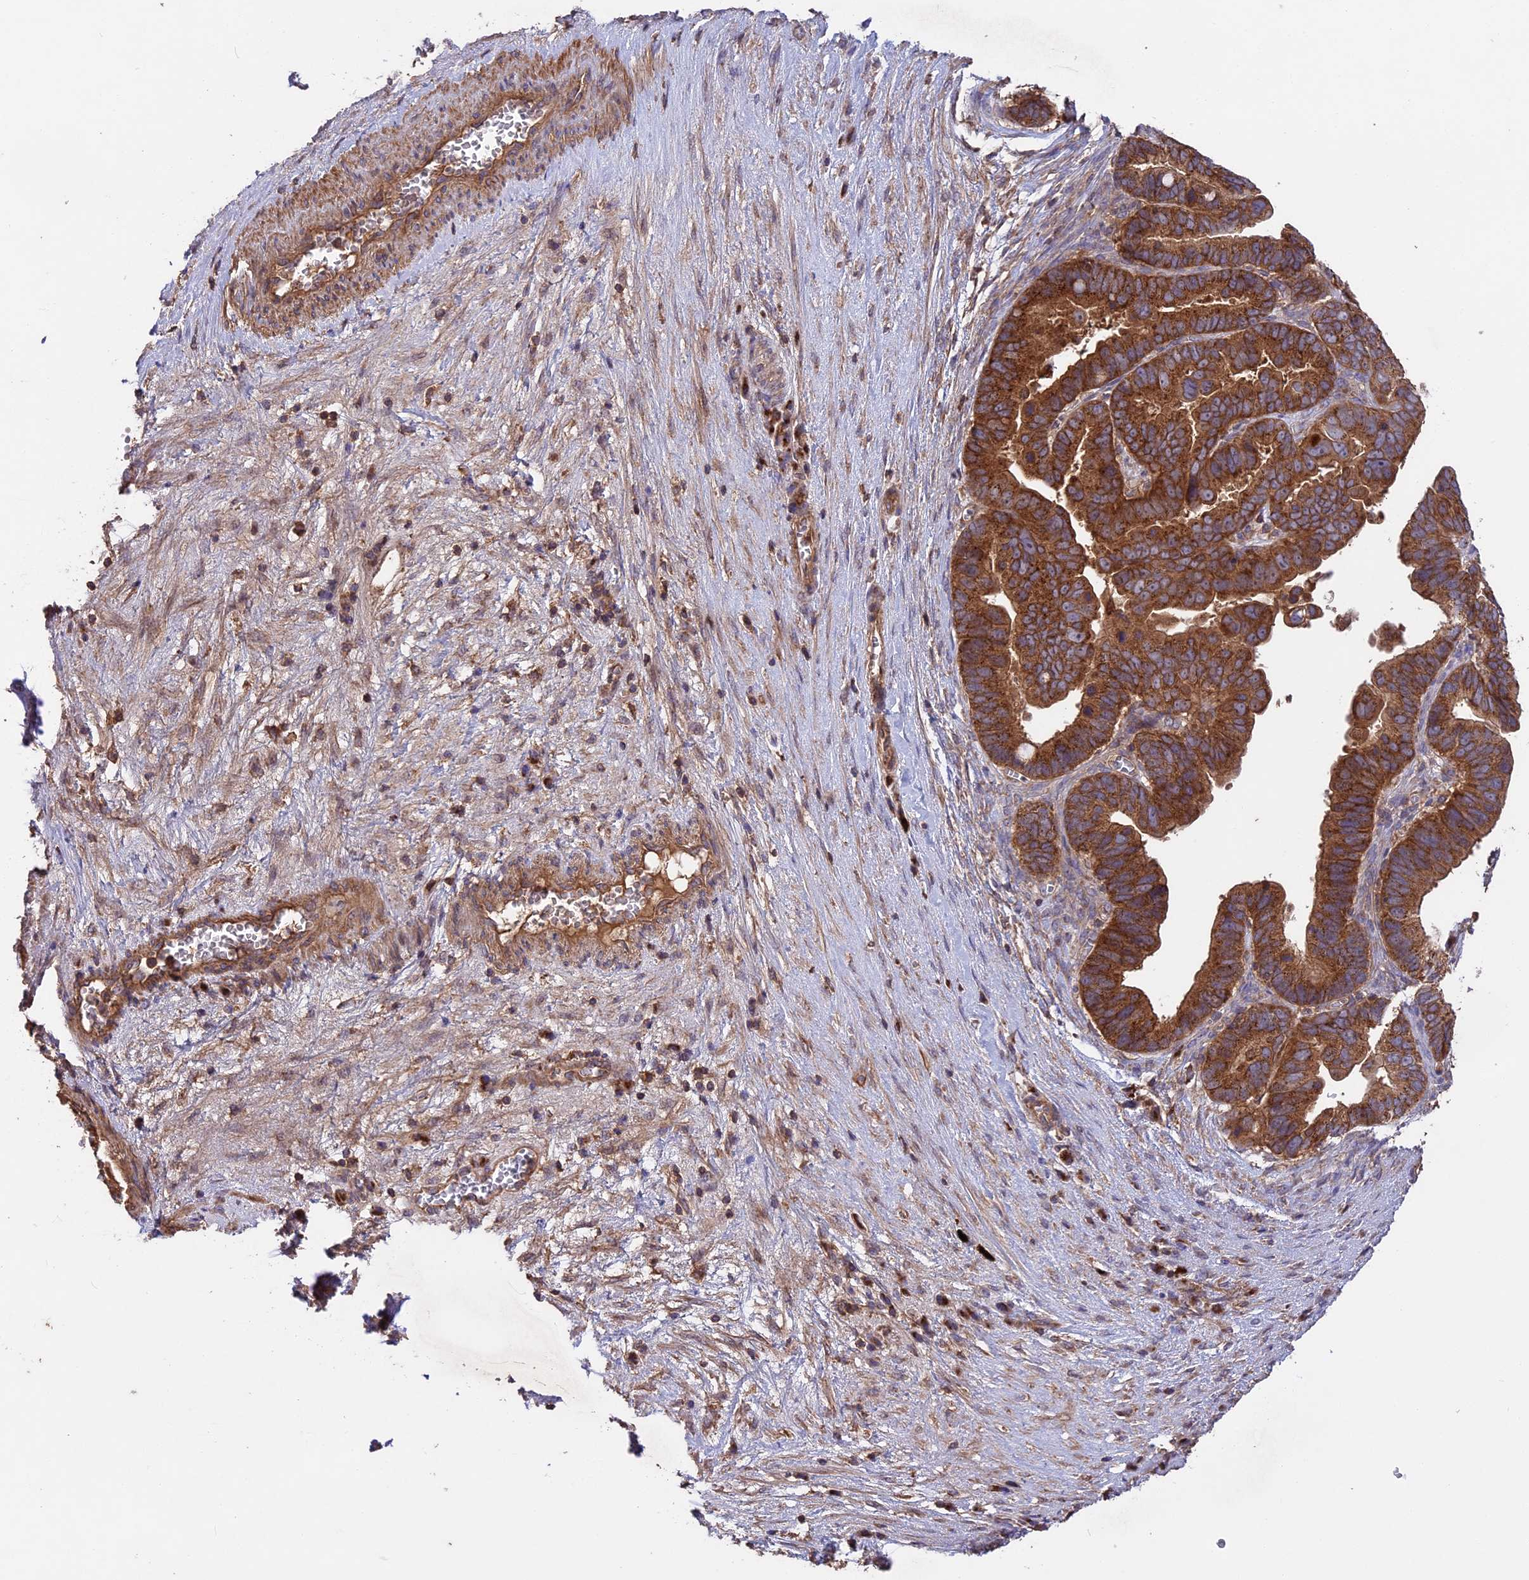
{"staining": {"intensity": "strong", "quantity": ">75%", "location": "cytoplasmic/membranous"}, "tissue": "ovarian cancer", "cell_type": "Tumor cells", "image_type": "cancer", "snomed": [{"axis": "morphology", "description": "Cystadenocarcinoma, serous, NOS"}, {"axis": "topography", "description": "Ovary"}], "caption": "Immunohistochemistry (DAB) staining of serous cystadenocarcinoma (ovarian) displays strong cytoplasmic/membranous protein expression in approximately >75% of tumor cells. The staining was performed using DAB (3,3'-diaminobenzidine) to visualize the protein expression in brown, while the nuclei were stained in blue with hematoxylin (Magnification: 20x).", "gene": "NUDT8", "patient": {"sex": "female", "age": 56}}